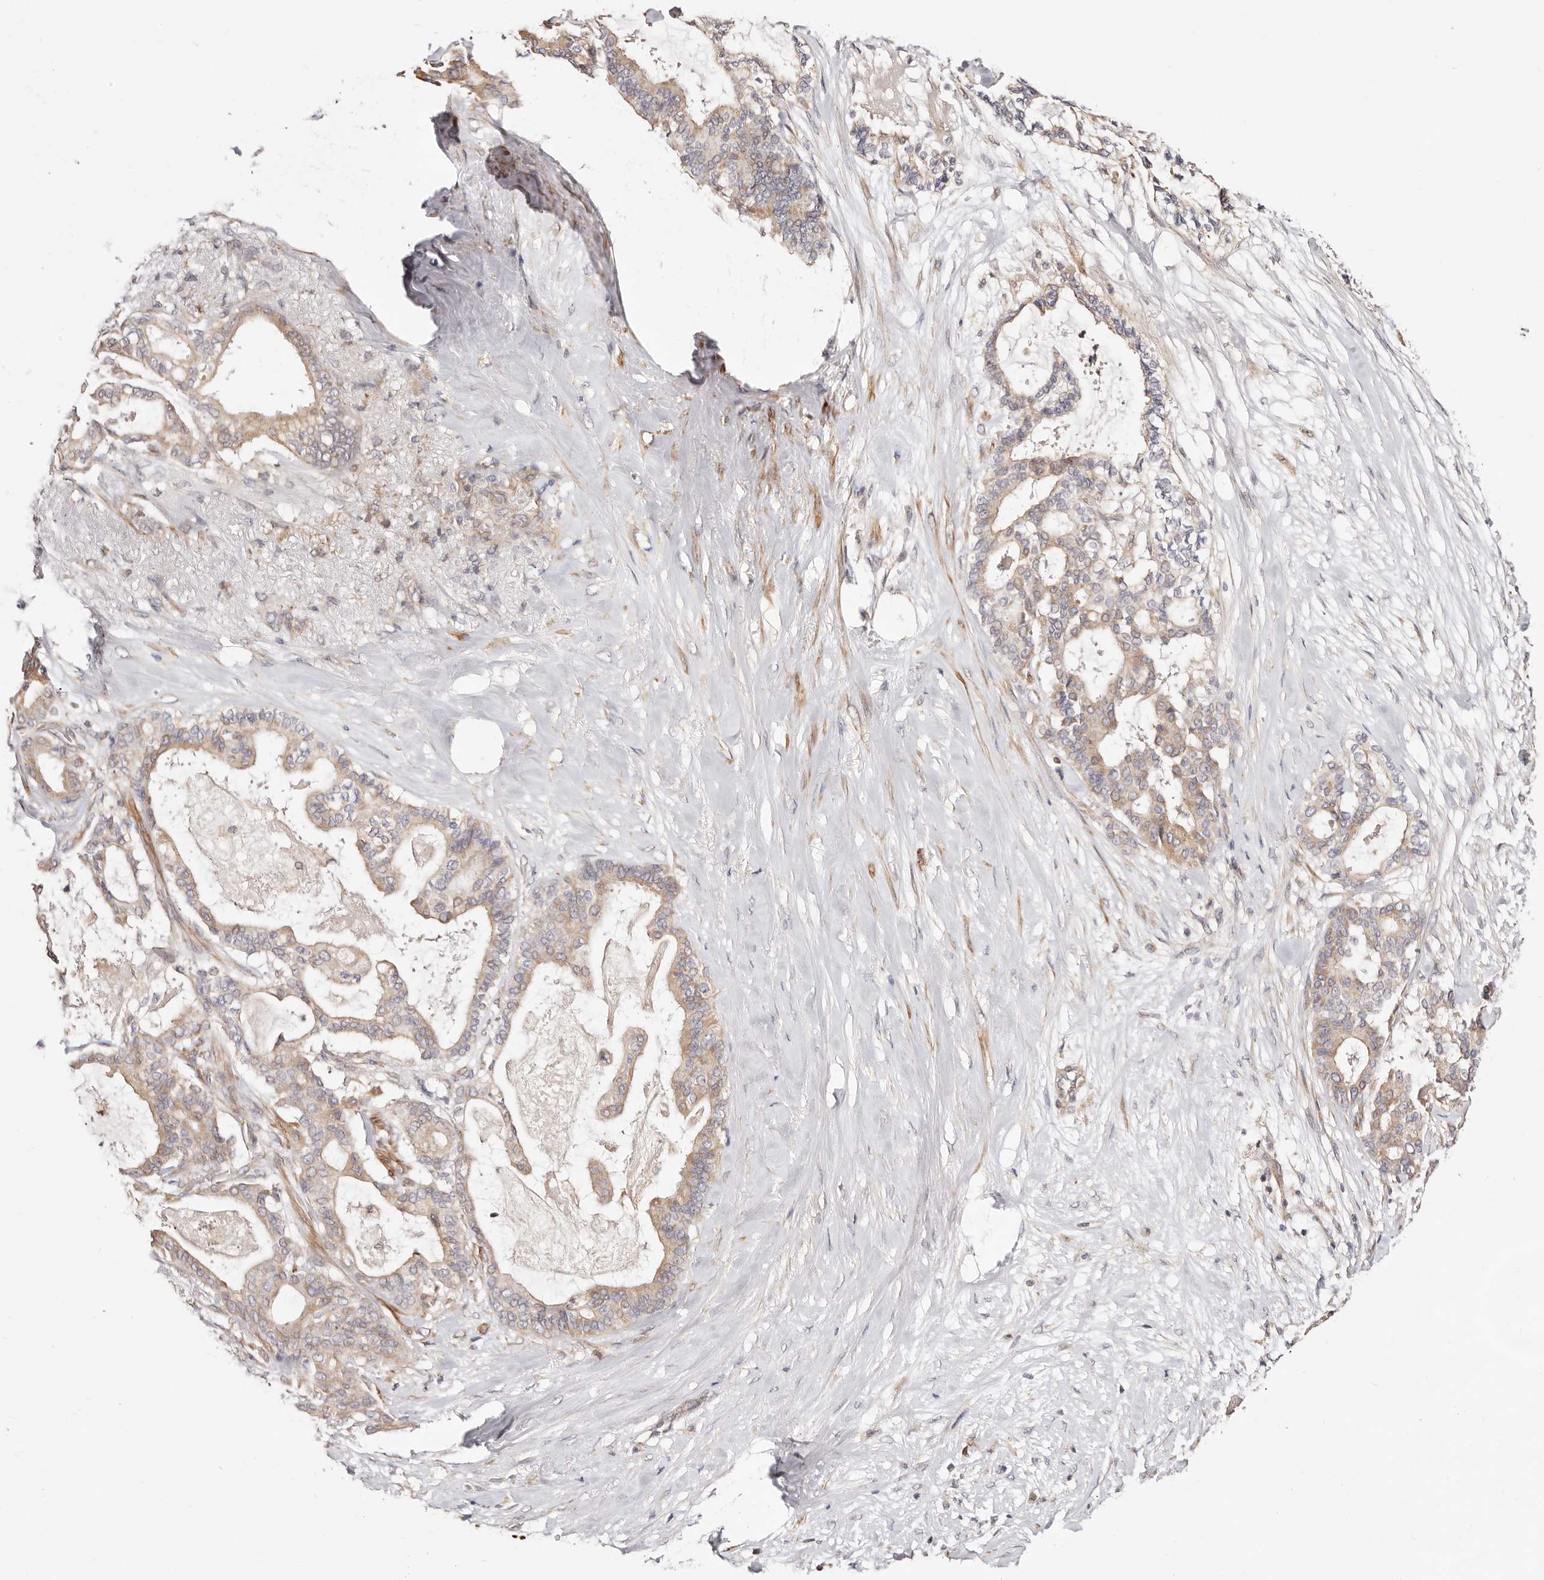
{"staining": {"intensity": "moderate", "quantity": ">75%", "location": "cytoplasmic/membranous"}, "tissue": "pancreatic cancer", "cell_type": "Tumor cells", "image_type": "cancer", "snomed": [{"axis": "morphology", "description": "Adenocarcinoma, NOS"}, {"axis": "topography", "description": "Pancreas"}], "caption": "Protein expression analysis of human pancreatic cancer (adenocarcinoma) reveals moderate cytoplasmic/membranous expression in about >75% of tumor cells.", "gene": "MAPK1", "patient": {"sex": "male", "age": 63}}